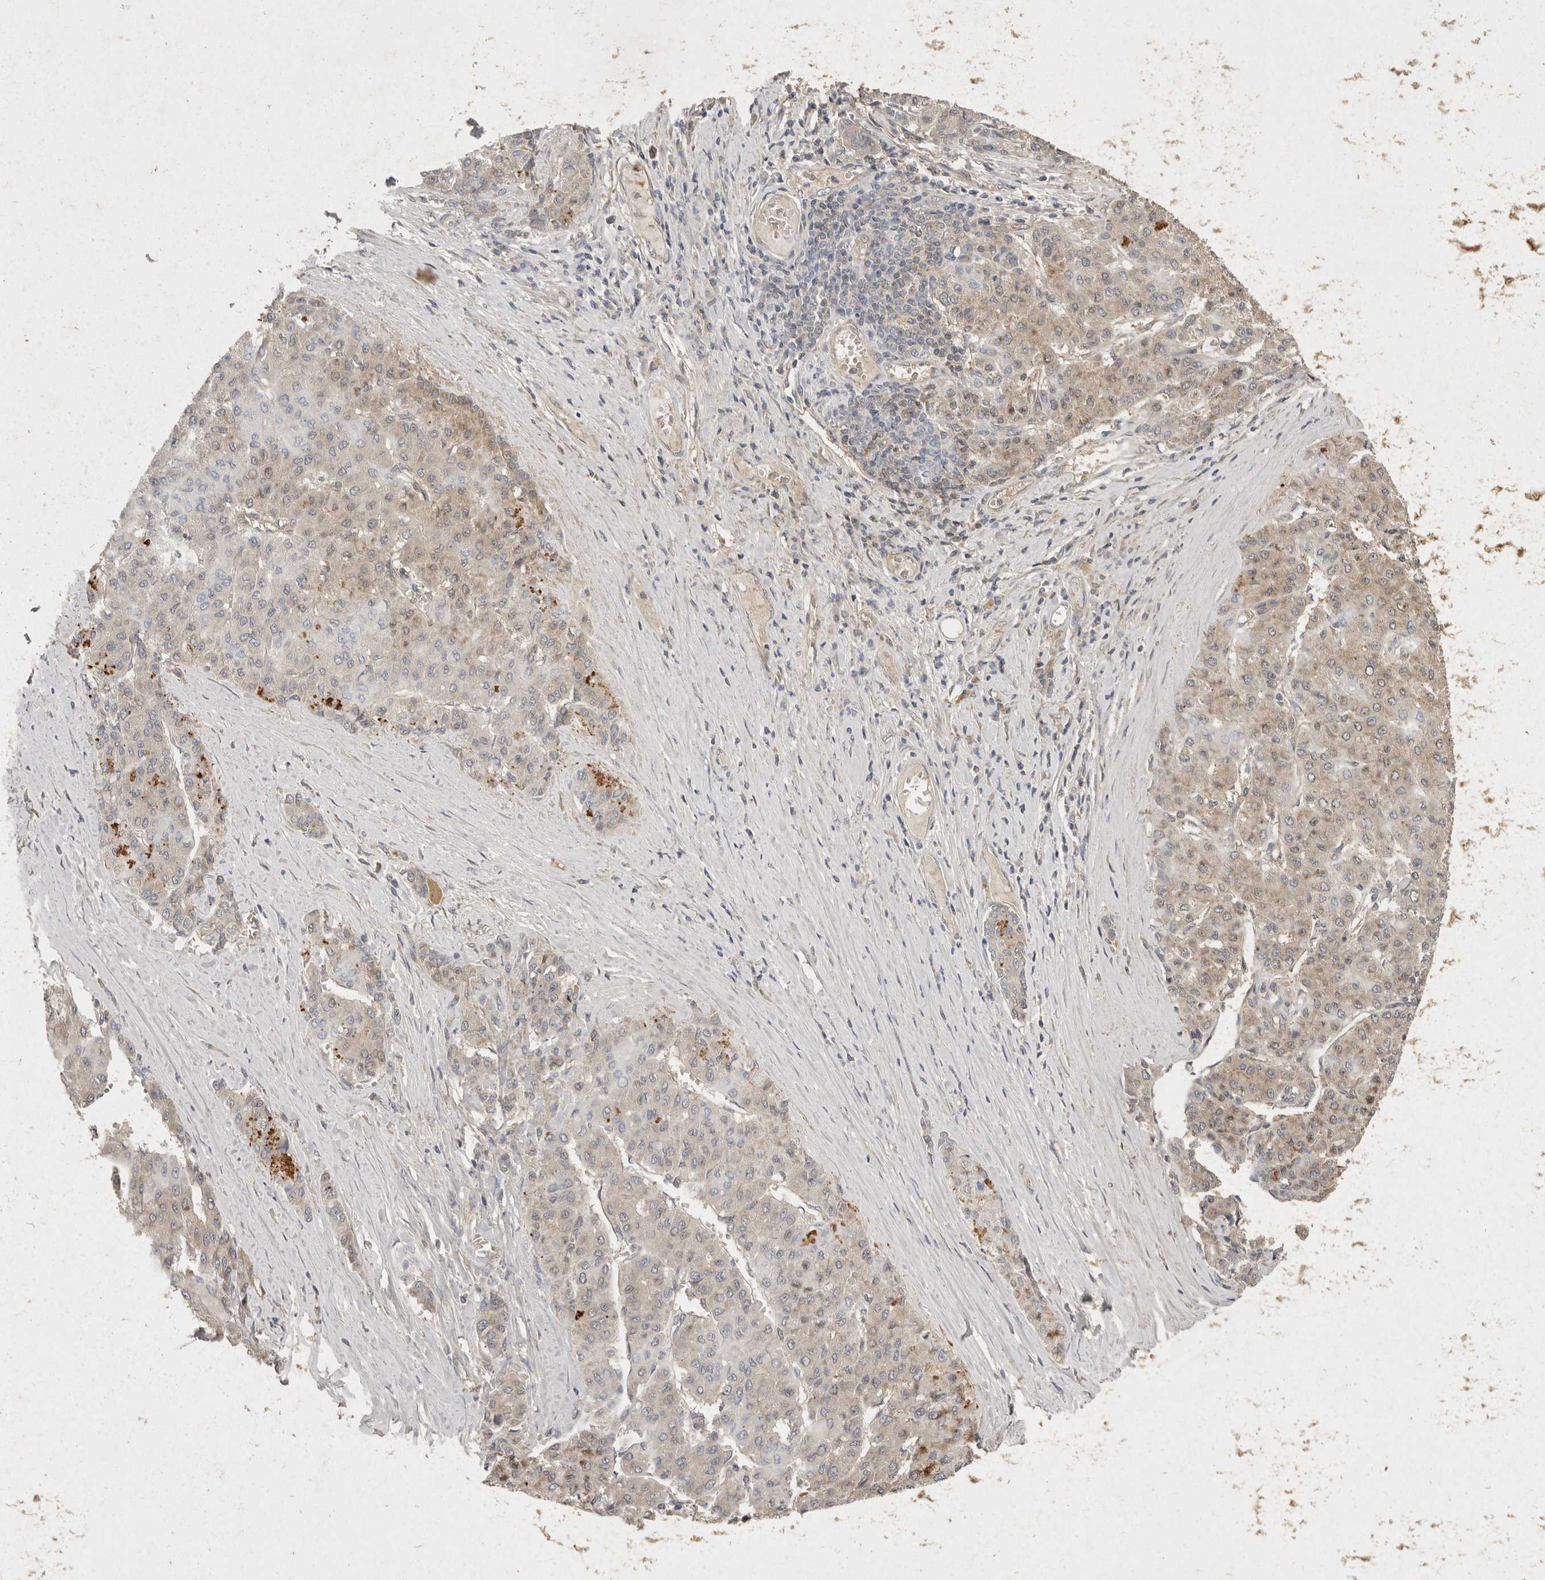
{"staining": {"intensity": "weak", "quantity": "<25%", "location": "cytoplasmic/membranous"}, "tissue": "liver cancer", "cell_type": "Tumor cells", "image_type": "cancer", "snomed": [{"axis": "morphology", "description": "Carcinoma, Hepatocellular, NOS"}, {"axis": "topography", "description": "Liver"}], "caption": "IHC of hepatocellular carcinoma (liver) demonstrates no expression in tumor cells. Nuclei are stained in blue.", "gene": "EIF4G3", "patient": {"sex": "male", "age": 65}}